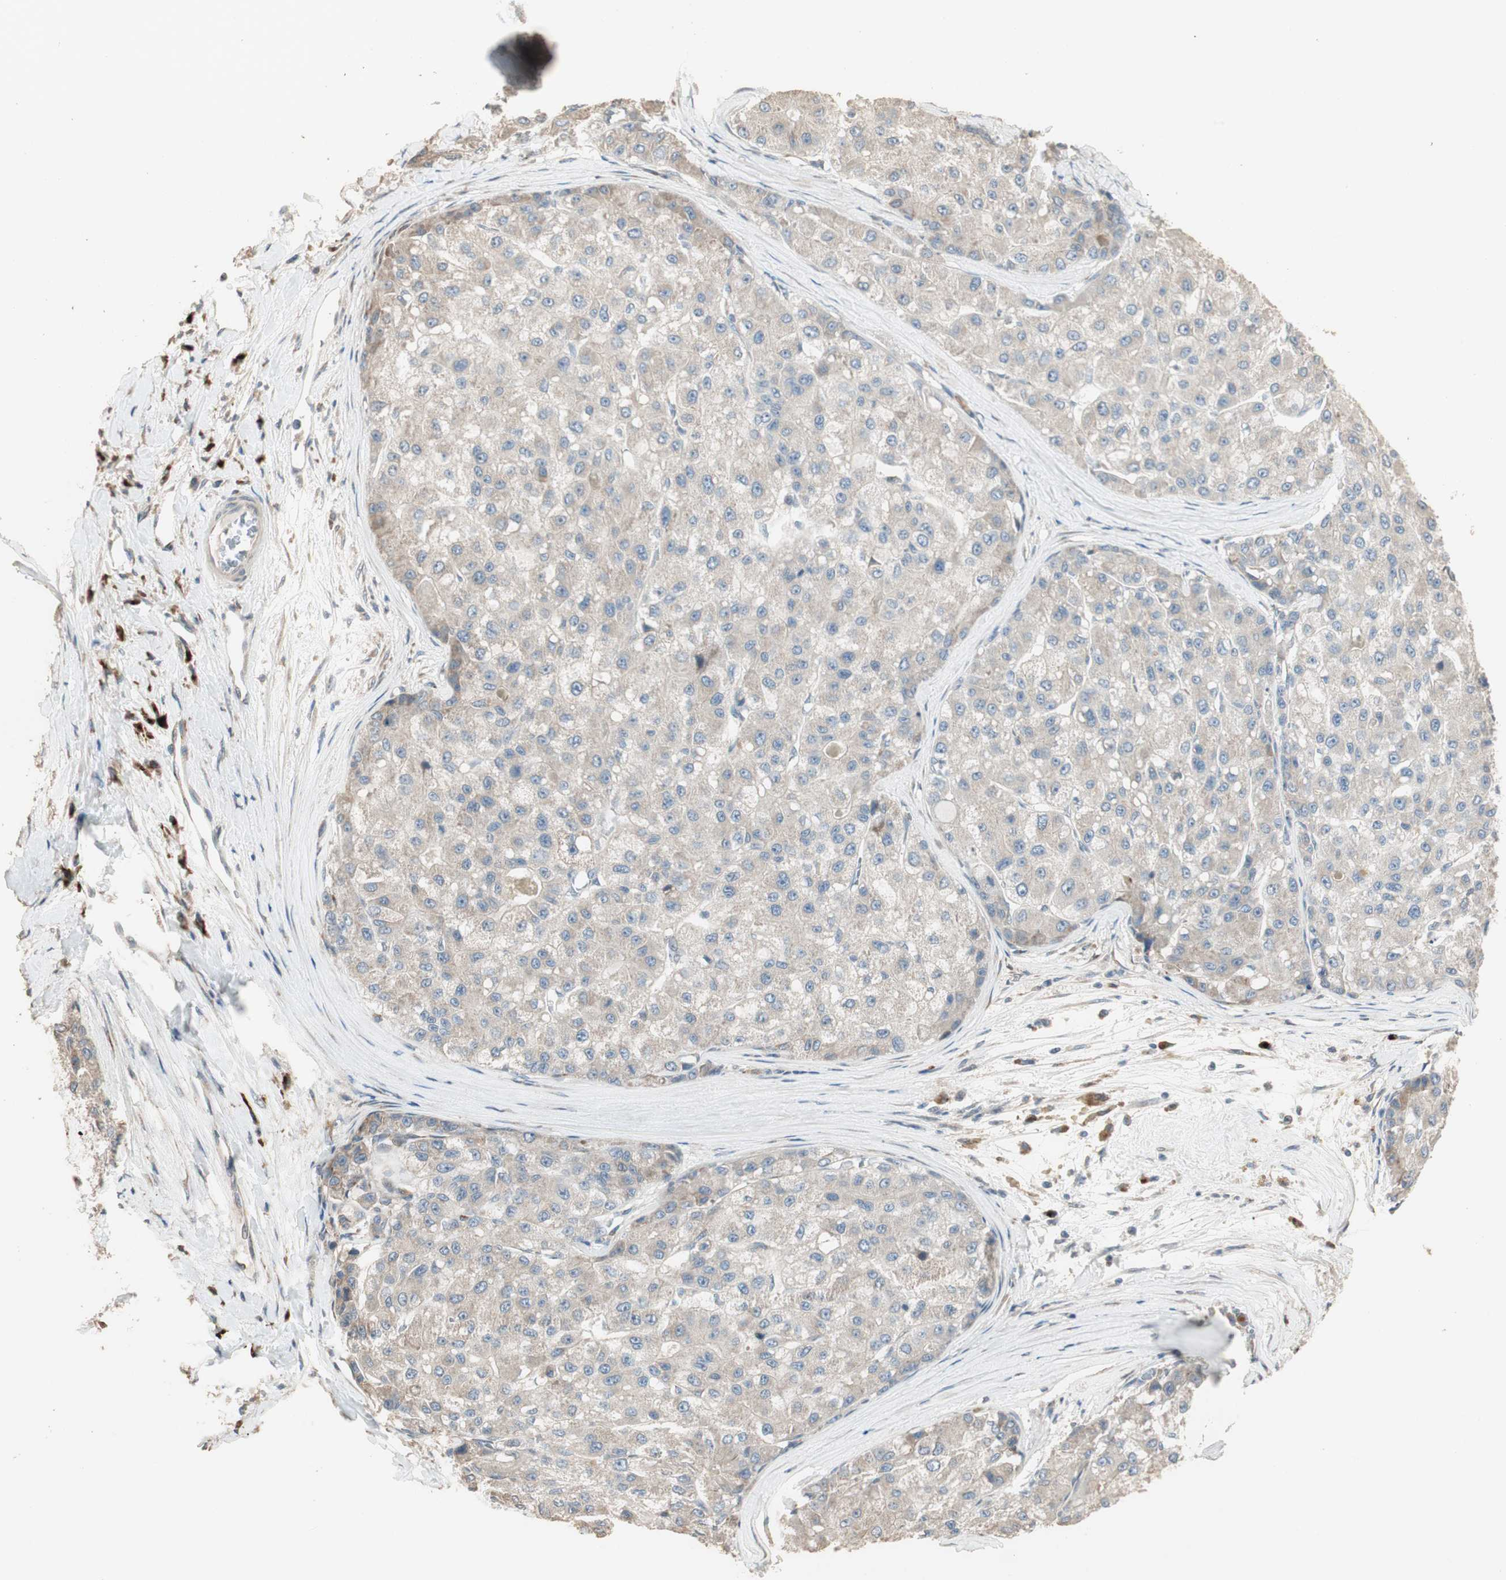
{"staining": {"intensity": "moderate", "quantity": ">75%", "location": "cytoplasmic/membranous"}, "tissue": "liver cancer", "cell_type": "Tumor cells", "image_type": "cancer", "snomed": [{"axis": "morphology", "description": "Carcinoma, Hepatocellular, NOS"}, {"axis": "topography", "description": "Liver"}], "caption": "Hepatocellular carcinoma (liver) stained with DAB (3,3'-diaminobenzidine) IHC reveals medium levels of moderate cytoplasmic/membranous positivity in about >75% of tumor cells. Immunohistochemistry (ihc) stains the protein of interest in brown and the nuclei are stained blue.", "gene": "RARRES1", "patient": {"sex": "male", "age": 80}}